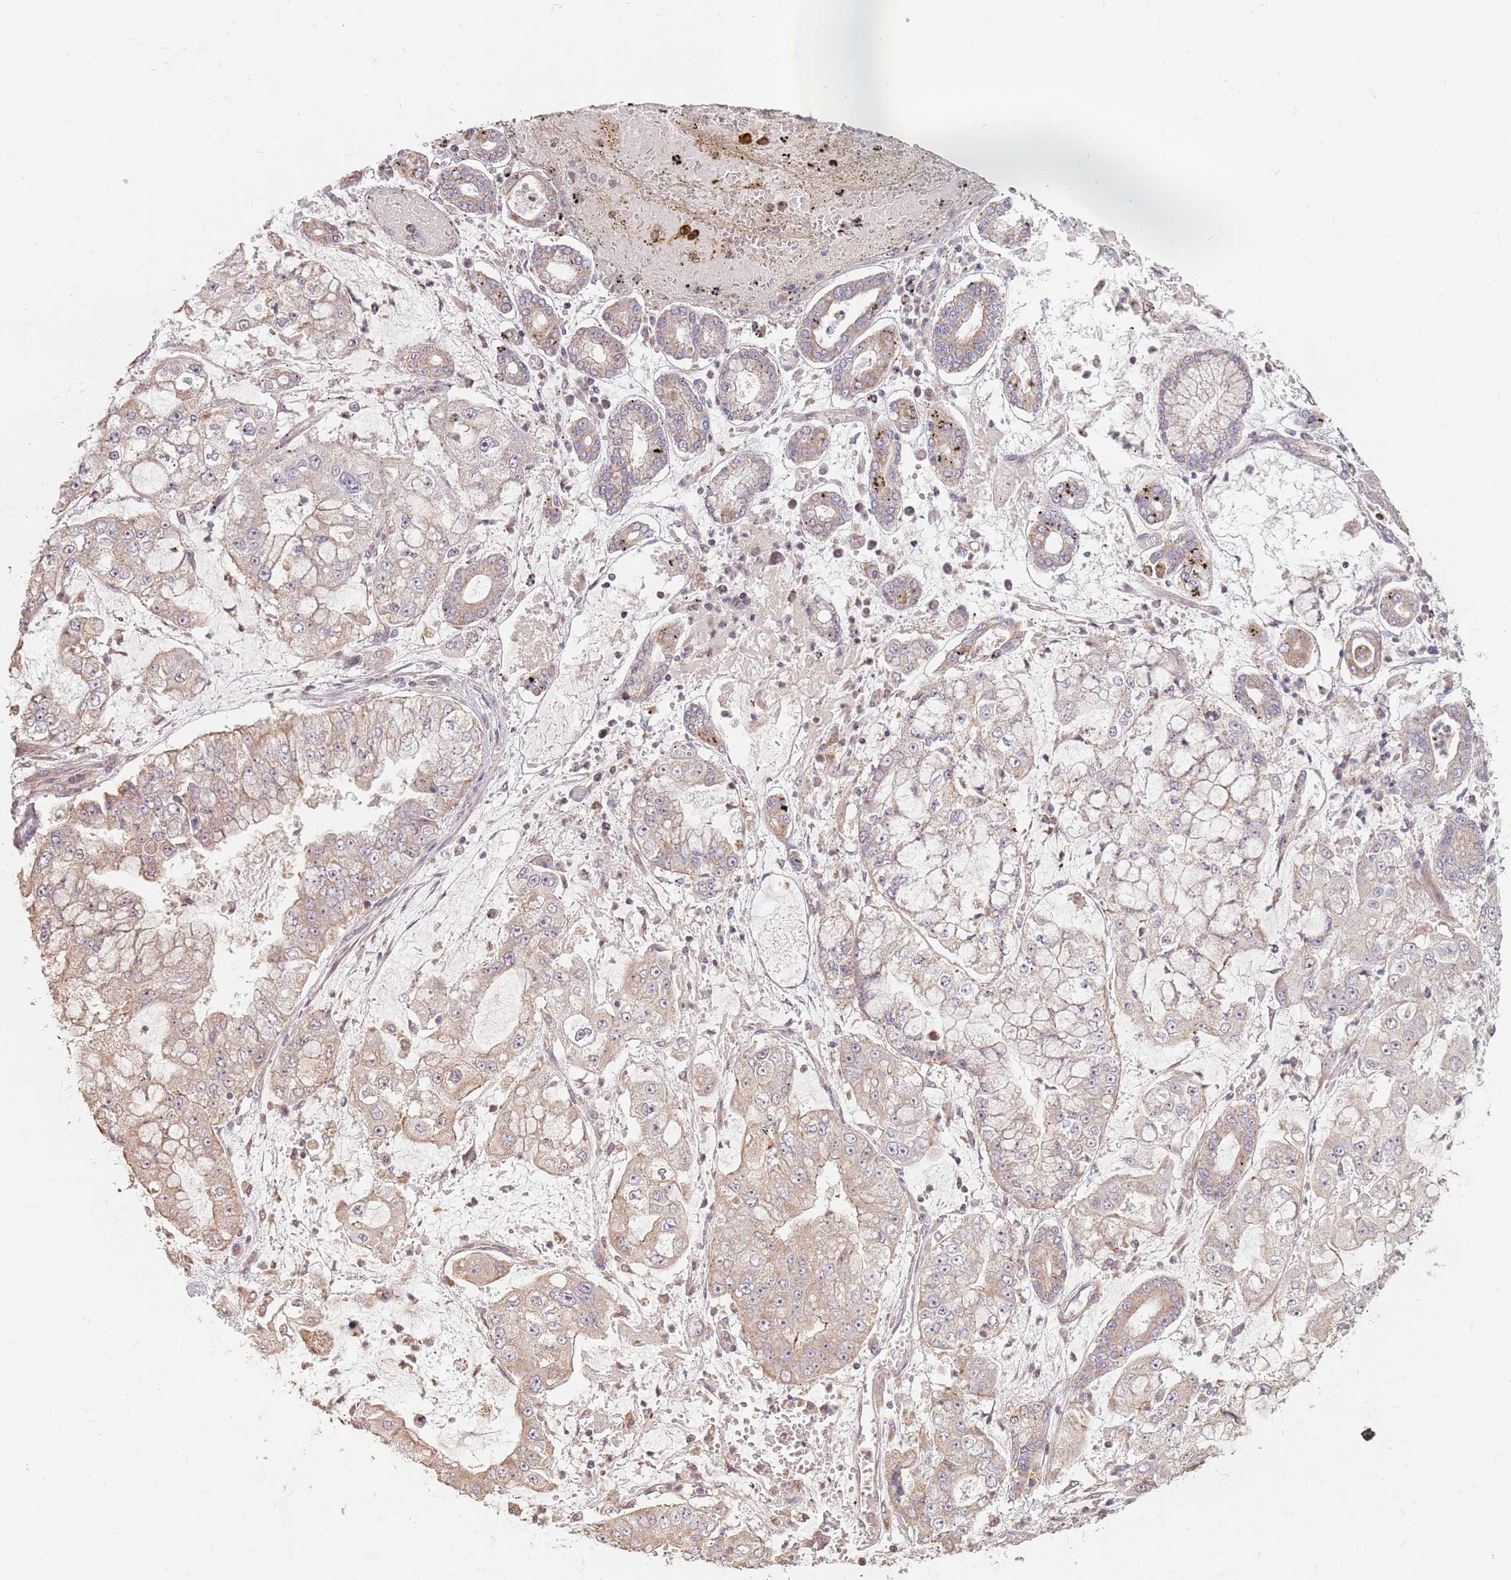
{"staining": {"intensity": "moderate", "quantity": ">75%", "location": "cytoplasmic/membranous"}, "tissue": "stomach cancer", "cell_type": "Tumor cells", "image_type": "cancer", "snomed": [{"axis": "morphology", "description": "Adenocarcinoma, NOS"}, {"axis": "topography", "description": "Stomach"}], "caption": "Moderate cytoplasmic/membranous protein positivity is seen in about >75% of tumor cells in stomach cancer.", "gene": "VPS52", "patient": {"sex": "male", "age": 76}}